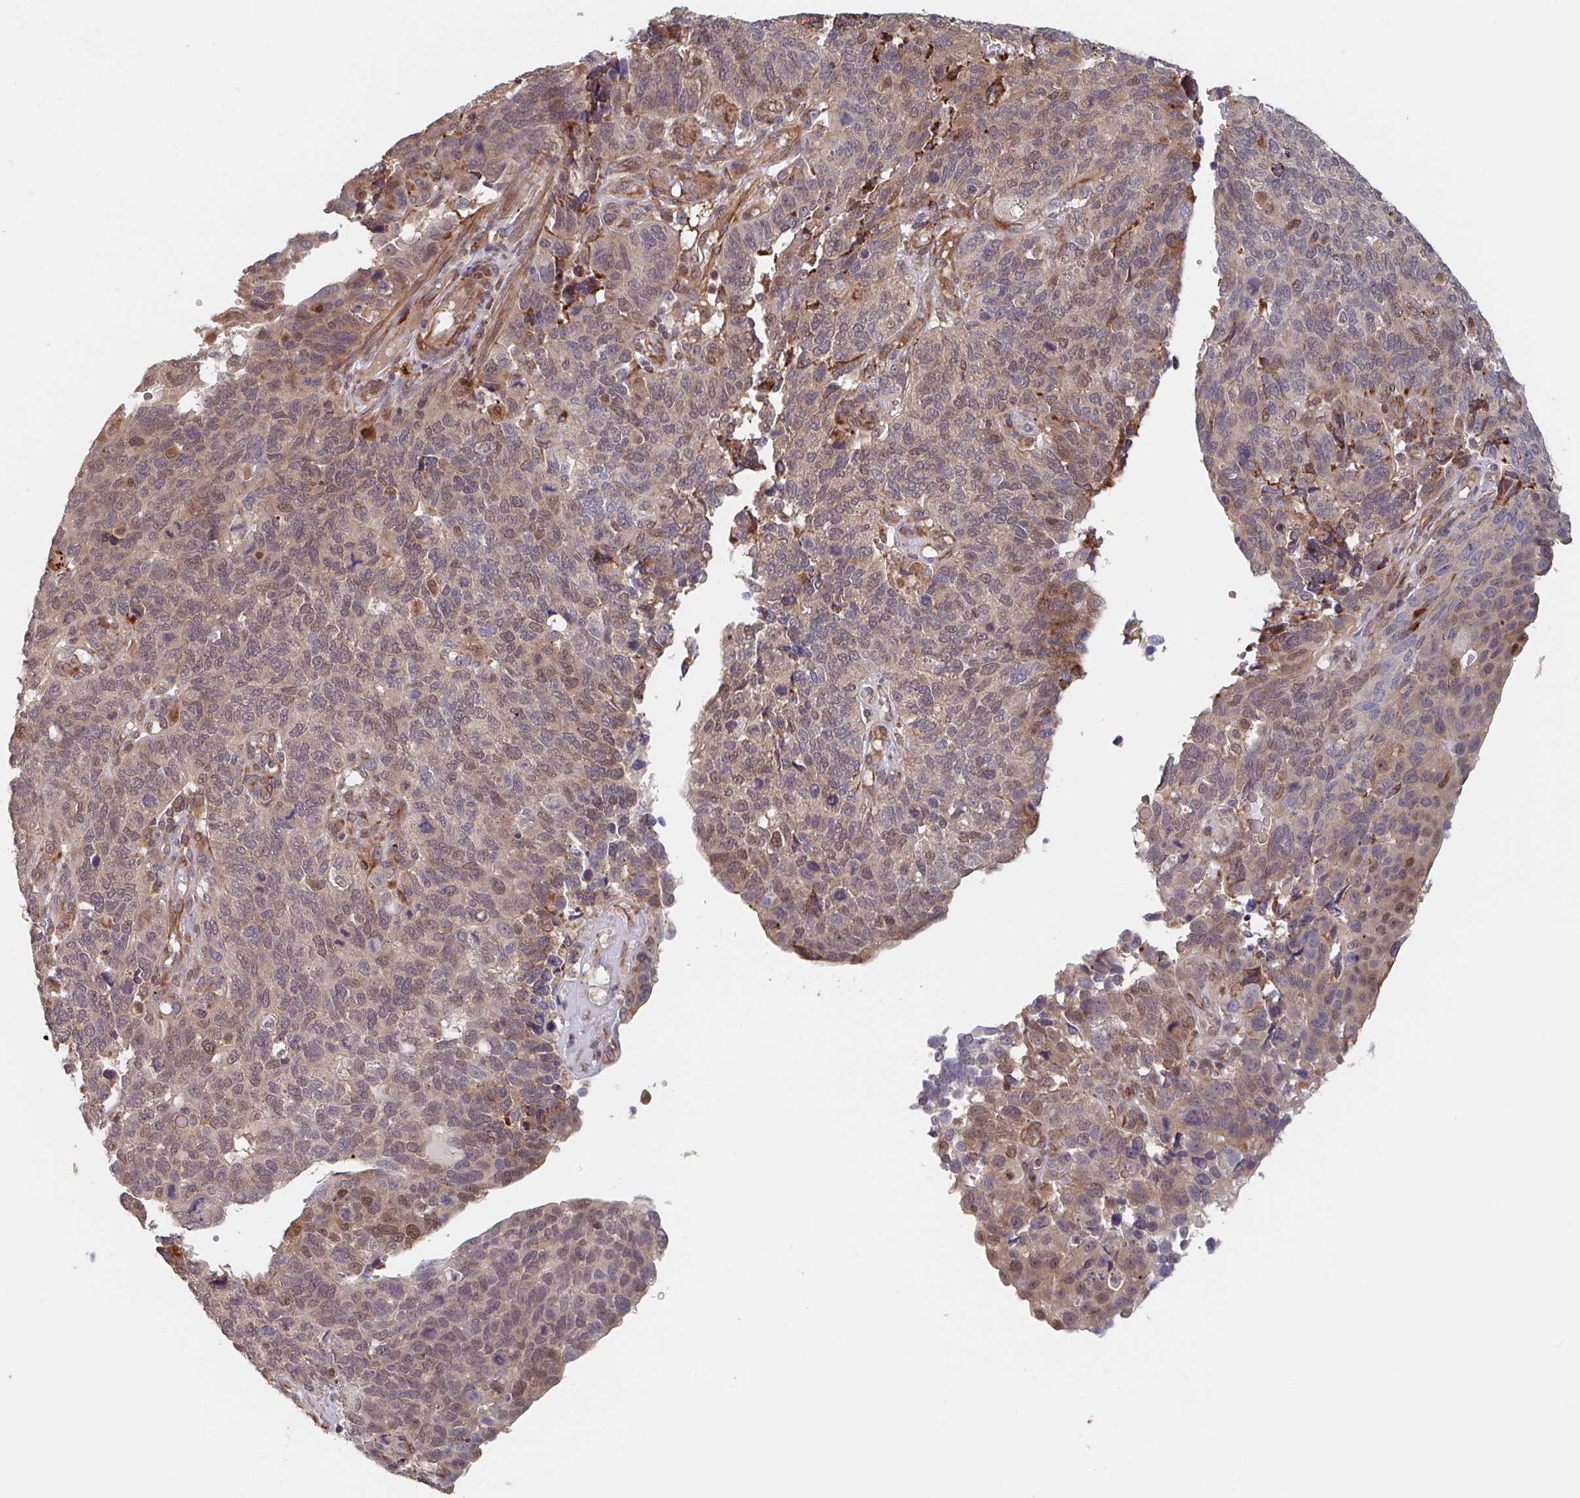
{"staining": {"intensity": "weak", "quantity": "25%-75%", "location": "cytoplasmic/membranous"}, "tissue": "endometrial cancer", "cell_type": "Tumor cells", "image_type": "cancer", "snomed": [{"axis": "morphology", "description": "Adenocarcinoma, NOS"}, {"axis": "topography", "description": "Endometrium"}], "caption": "Immunohistochemical staining of adenocarcinoma (endometrial) reveals low levels of weak cytoplasmic/membranous staining in approximately 25%-75% of tumor cells. (IHC, brightfield microscopy, high magnification).", "gene": "NUB1", "patient": {"sex": "female", "age": 66}}